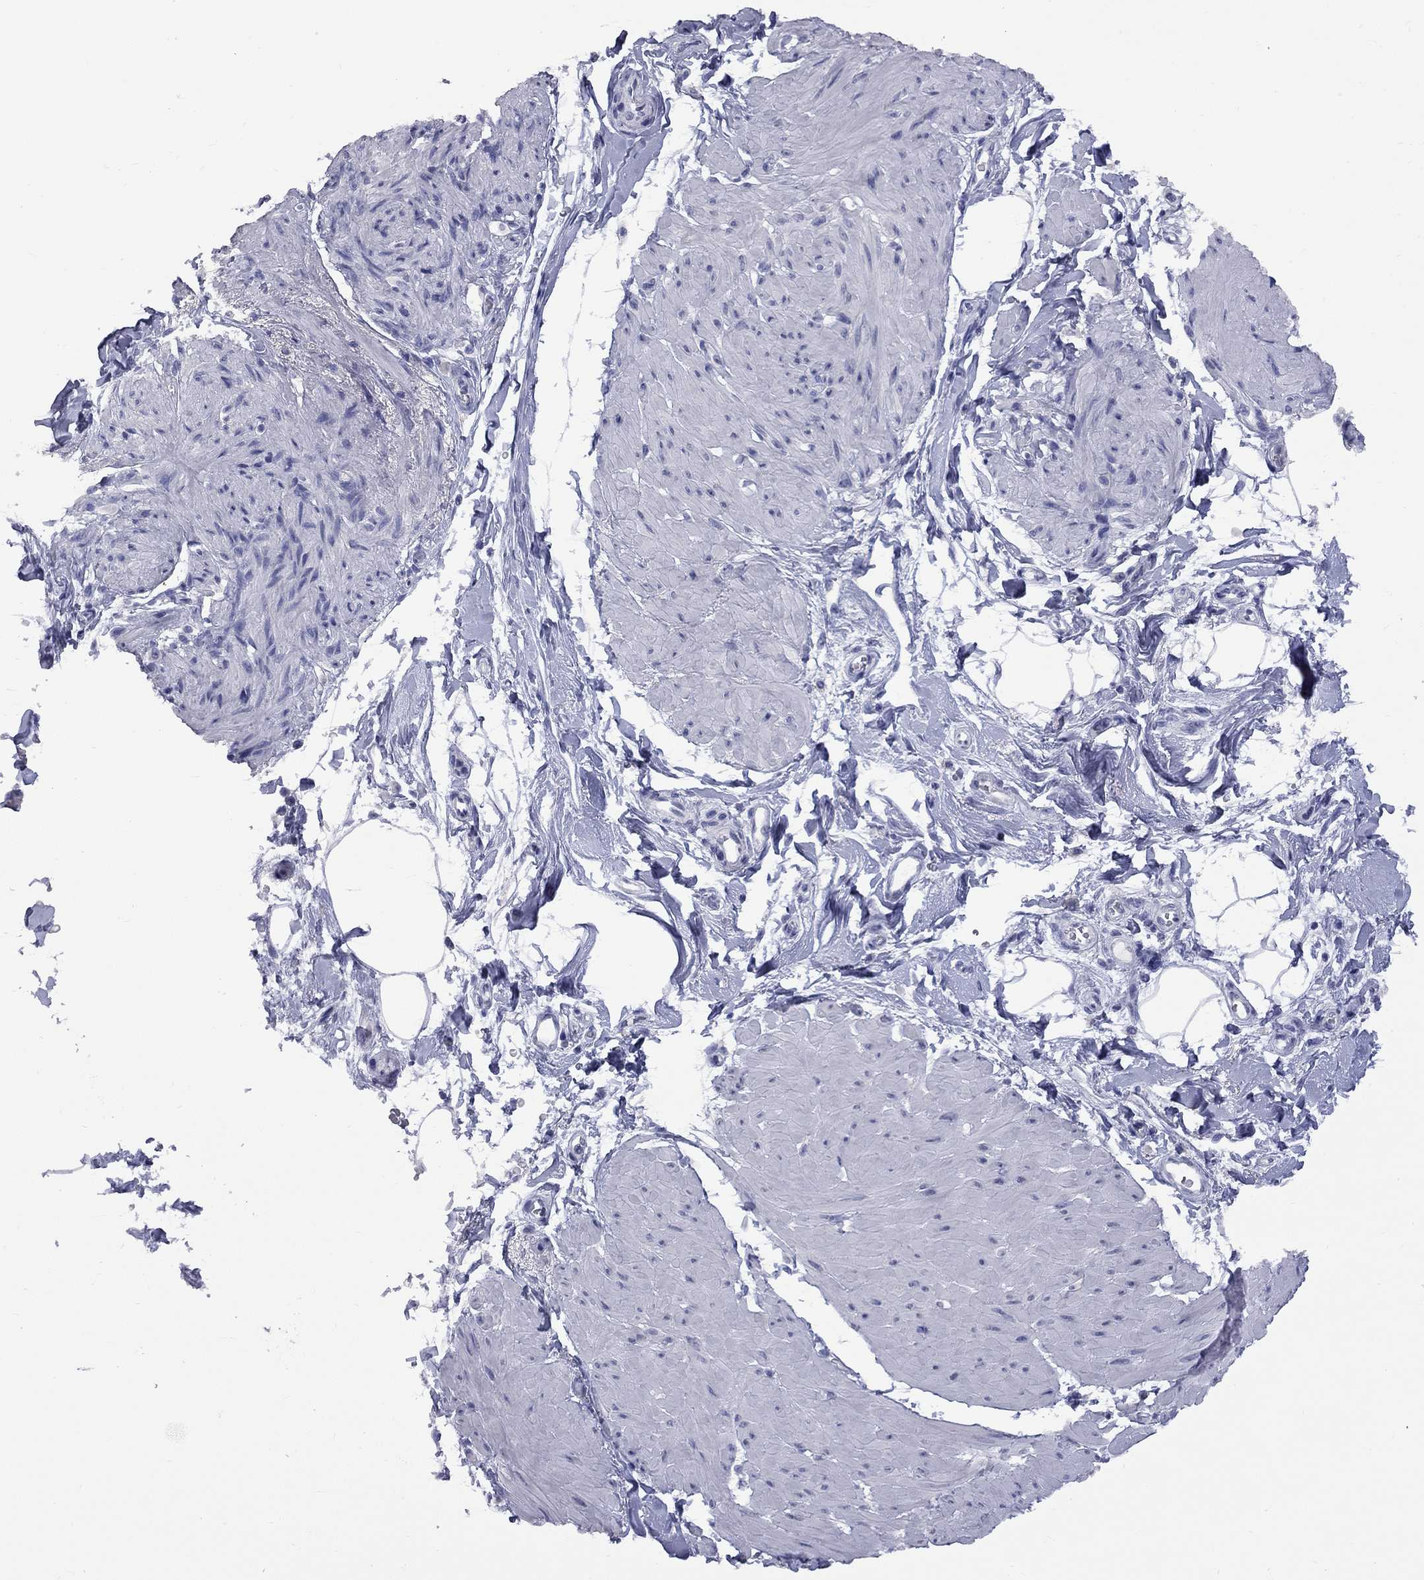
{"staining": {"intensity": "negative", "quantity": "none", "location": "none"}, "tissue": "smooth muscle", "cell_type": "Smooth muscle cells", "image_type": "normal", "snomed": [{"axis": "morphology", "description": "Normal tissue, NOS"}, {"axis": "topography", "description": "Adipose tissue"}, {"axis": "topography", "description": "Smooth muscle"}, {"axis": "topography", "description": "Peripheral nerve tissue"}], "caption": "IHC image of unremarkable smooth muscle stained for a protein (brown), which demonstrates no staining in smooth muscle cells. Brightfield microscopy of immunohistochemistry (IHC) stained with DAB (3,3'-diaminobenzidine) (brown) and hematoxylin (blue), captured at high magnification.", "gene": "ABCB4", "patient": {"sex": "male", "age": 83}}